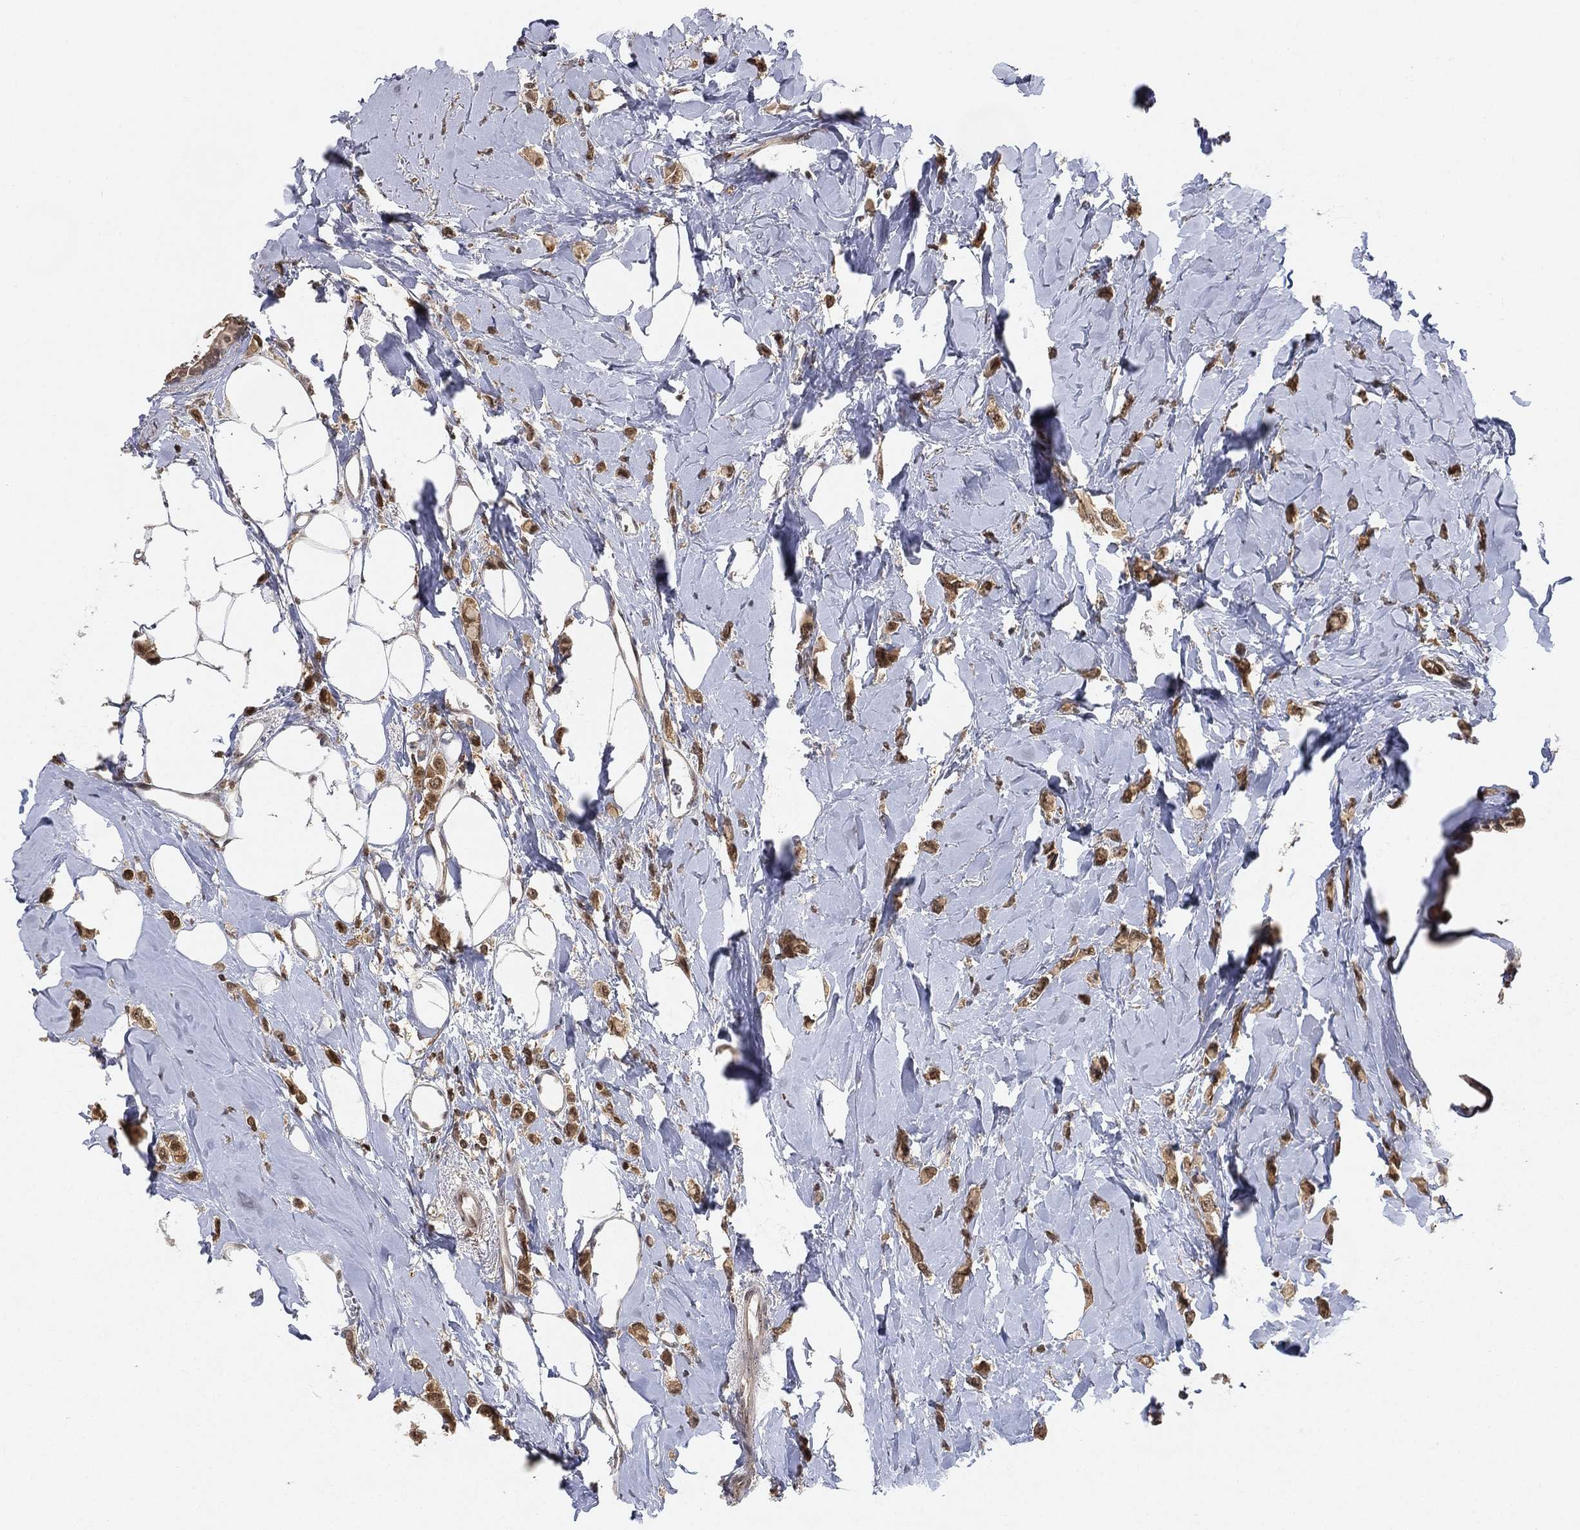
{"staining": {"intensity": "moderate", "quantity": ">75%", "location": "cytoplasmic/membranous,nuclear"}, "tissue": "breast cancer", "cell_type": "Tumor cells", "image_type": "cancer", "snomed": [{"axis": "morphology", "description": "Lobular carcinoma"}, {"axis": "topography", "description": "Breast"}], "caption": "Breast cancer stained for a protein exhibits moderate cytoplasmic/membranous and nuclear positivity in tumor cells.", "gene": "WDR26", "patient": {"sex": "female", "age": 66}}